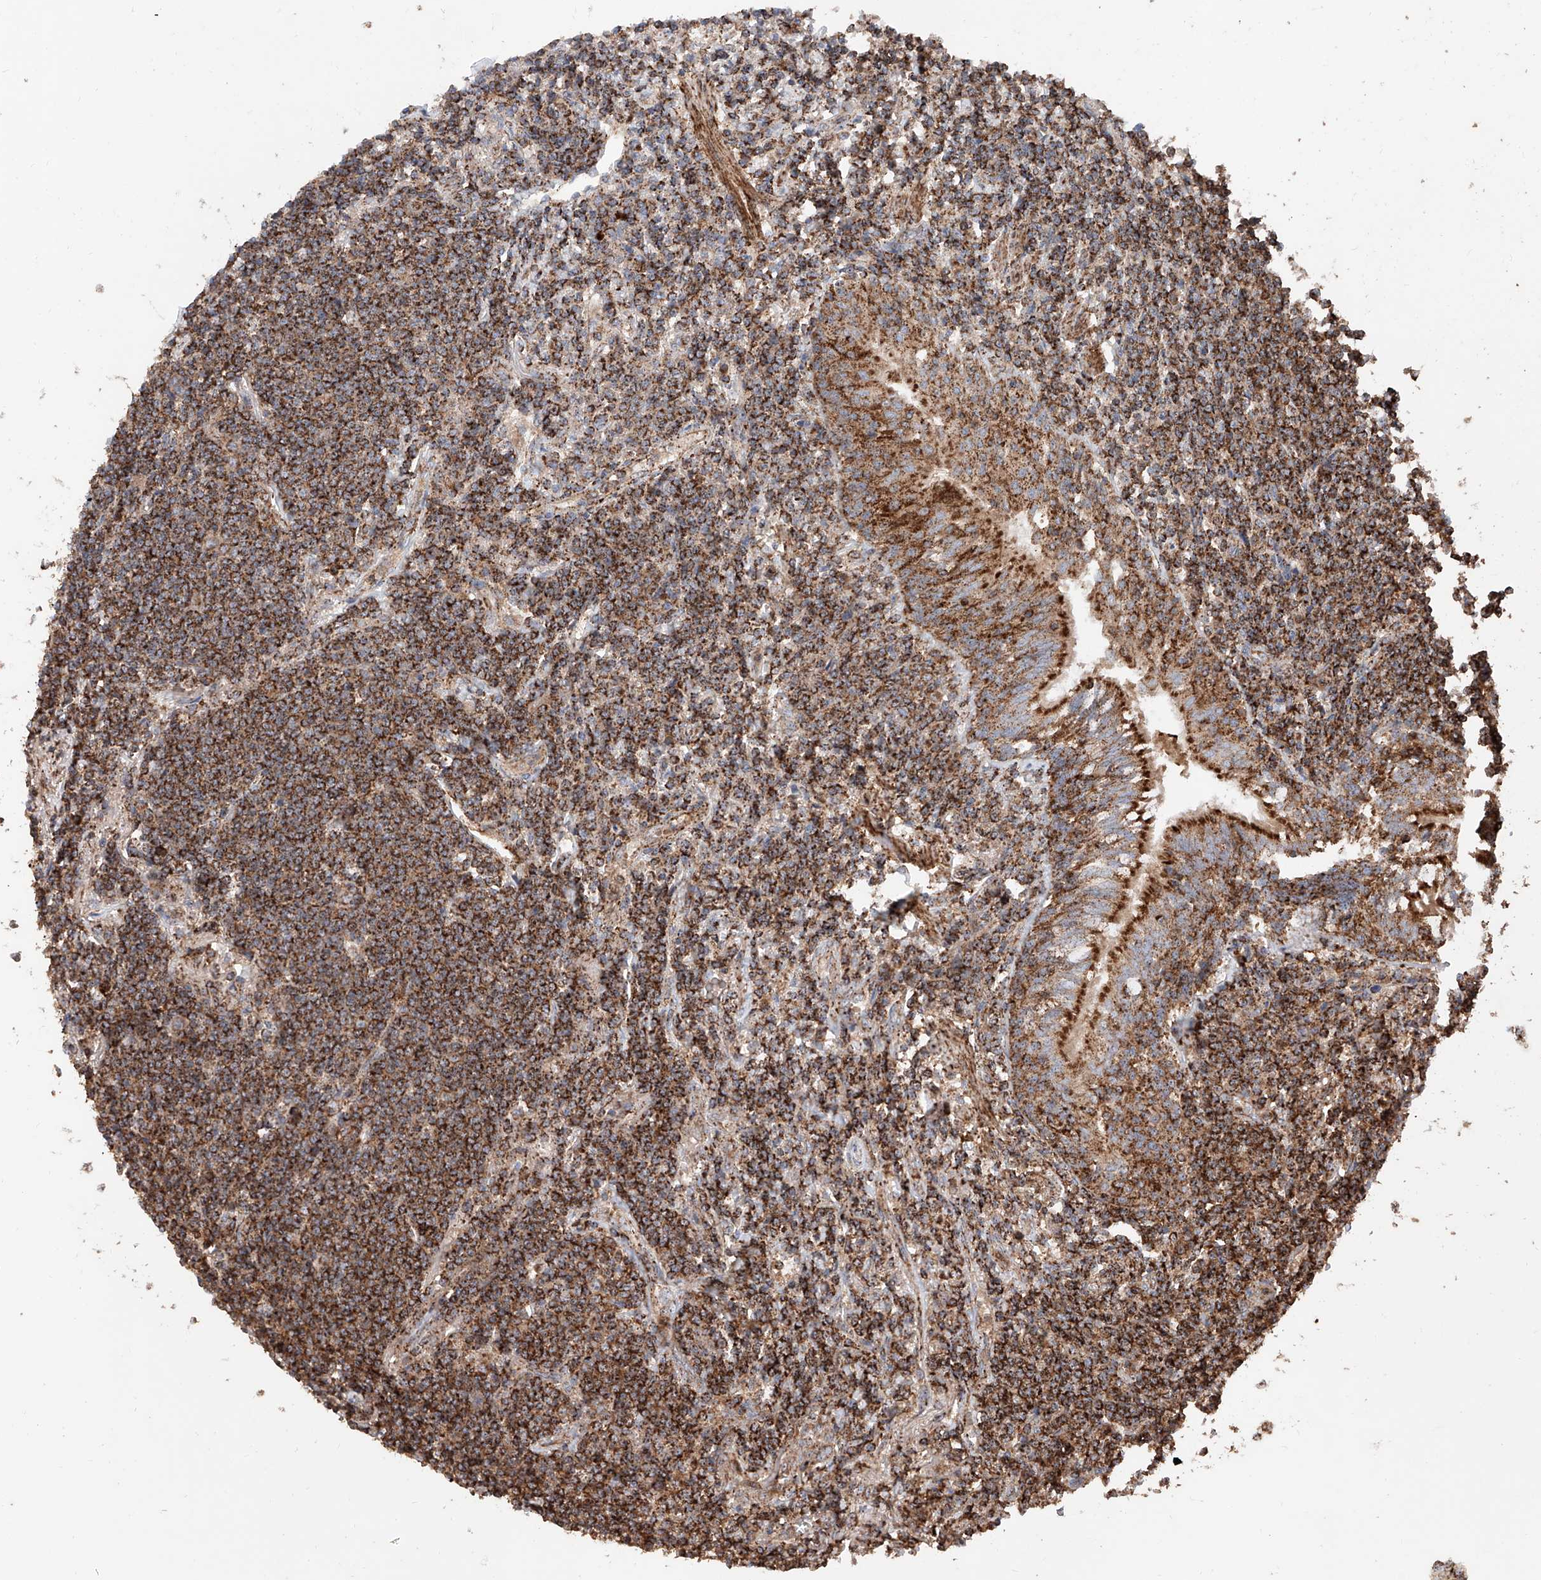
{"staining": {"intensity": "strong", "quantity": ">75%", "location": "cytoplasmic/membranous"}, "tissue": "lymphoma", "cell_type": "Tumor cells", "image_type": "cancer", "snomed": [{"axis": "morphology", "description": "Malignant lymphoma, non-Hodgkin's type, Low grade"}, {"axis": "topography", "description": "Lung"}], "caption": "Immunohistochemistry photomicrograph of neoplastic tissue: human lymphoma stained using IHC reveals high levels of strong protein expression localized specifically in the cytoplasmic/membranous of tumor cells, appearing as a cytoplasmic/membranous brown color.", "gene": "PISD", "patient": {"sex": "female", "age": 71}}